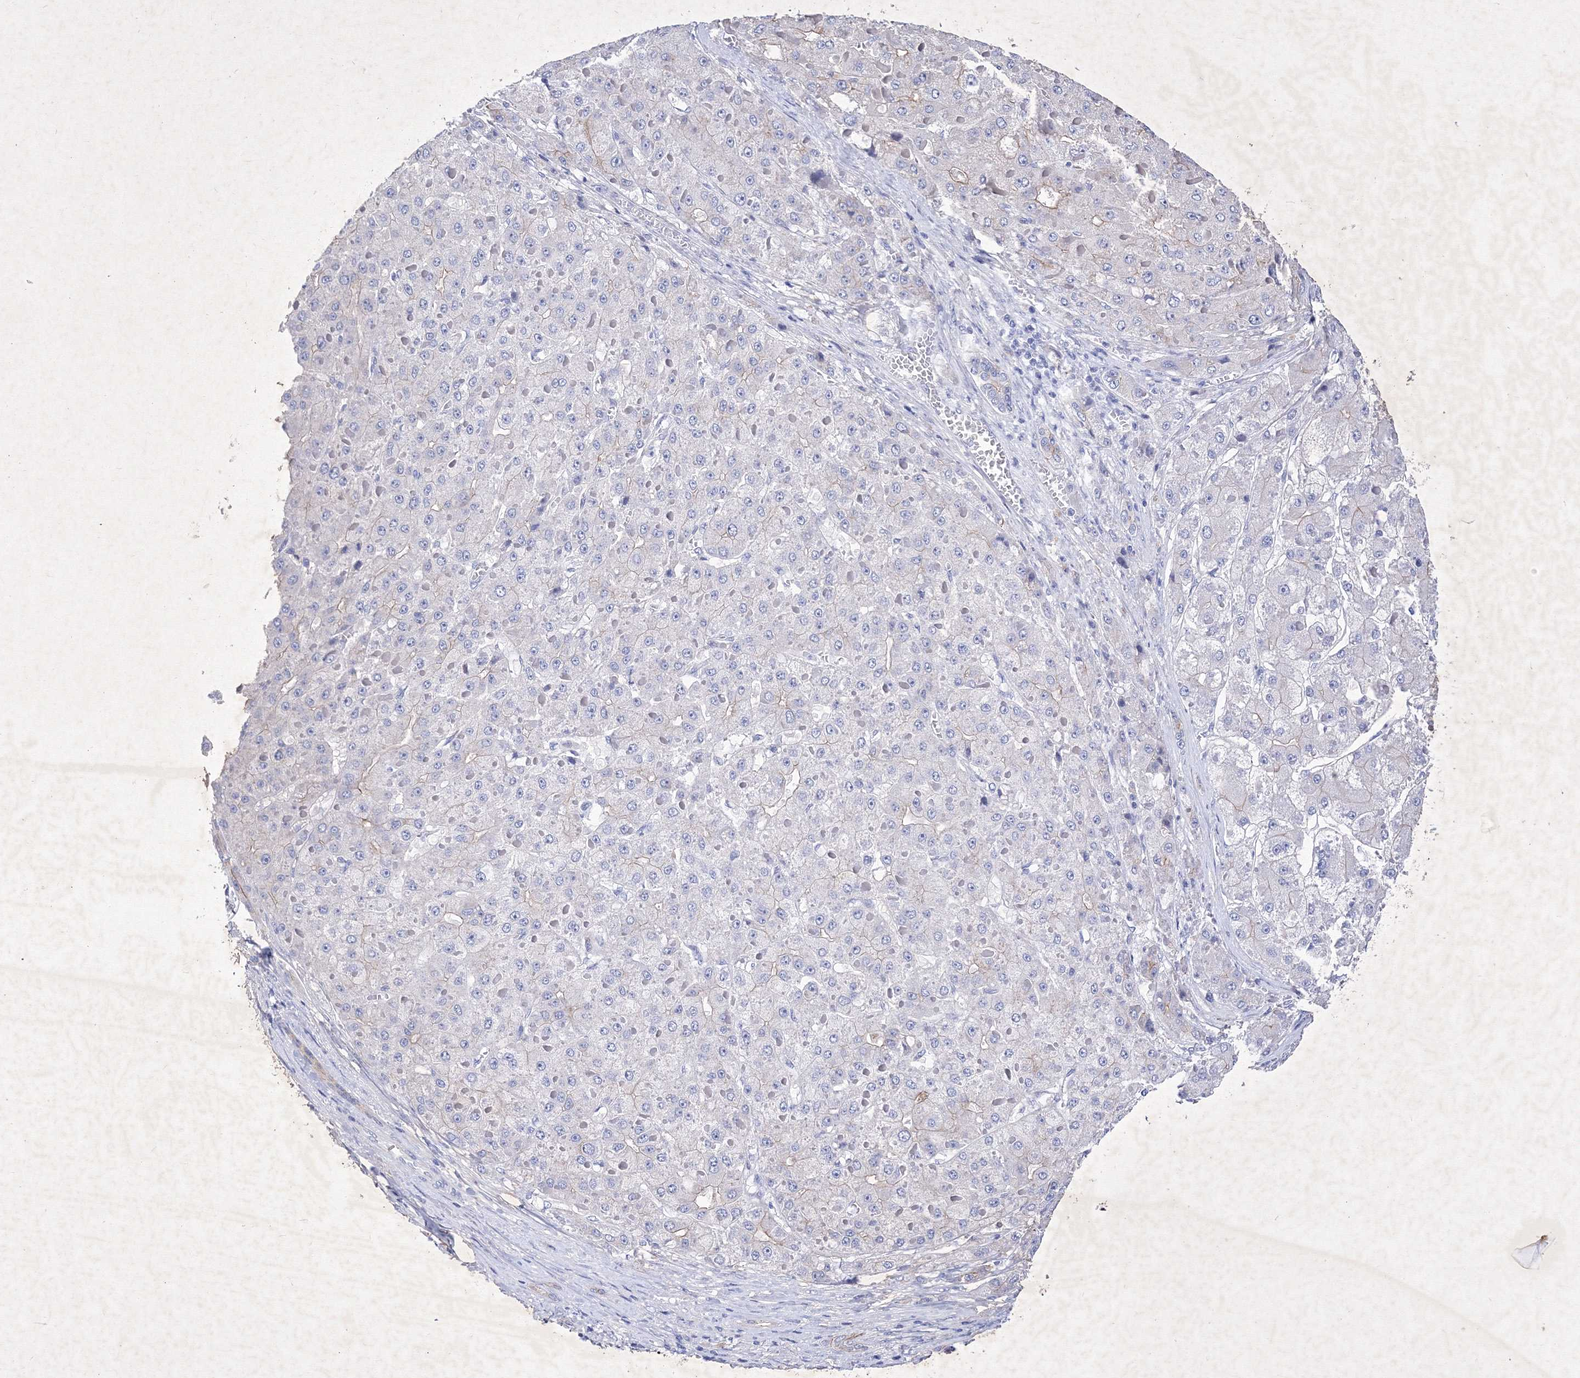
{"staining": {"intensity": "negative", "quantity": "none", "location": "none"}, "tissue": "liver cancer", "cell_type": "Tumor cells", "image_type": "cancer", "snomed": [{"axis": "morphology", "description": "Carcinoma, Hepatocellular, NOS"}, {"axis": "topography", "description": "Liver"}], "caption": "DAB immunohistochemical staining of liver cancer shows no significant positivity in tumor cells. Brightfield microscopy of IHC stained with DAB (brown) and hematoxylin (blue), captured at high magnification.", "gene": "GPN1", "patient": {"sex": "female", "age": 73}}